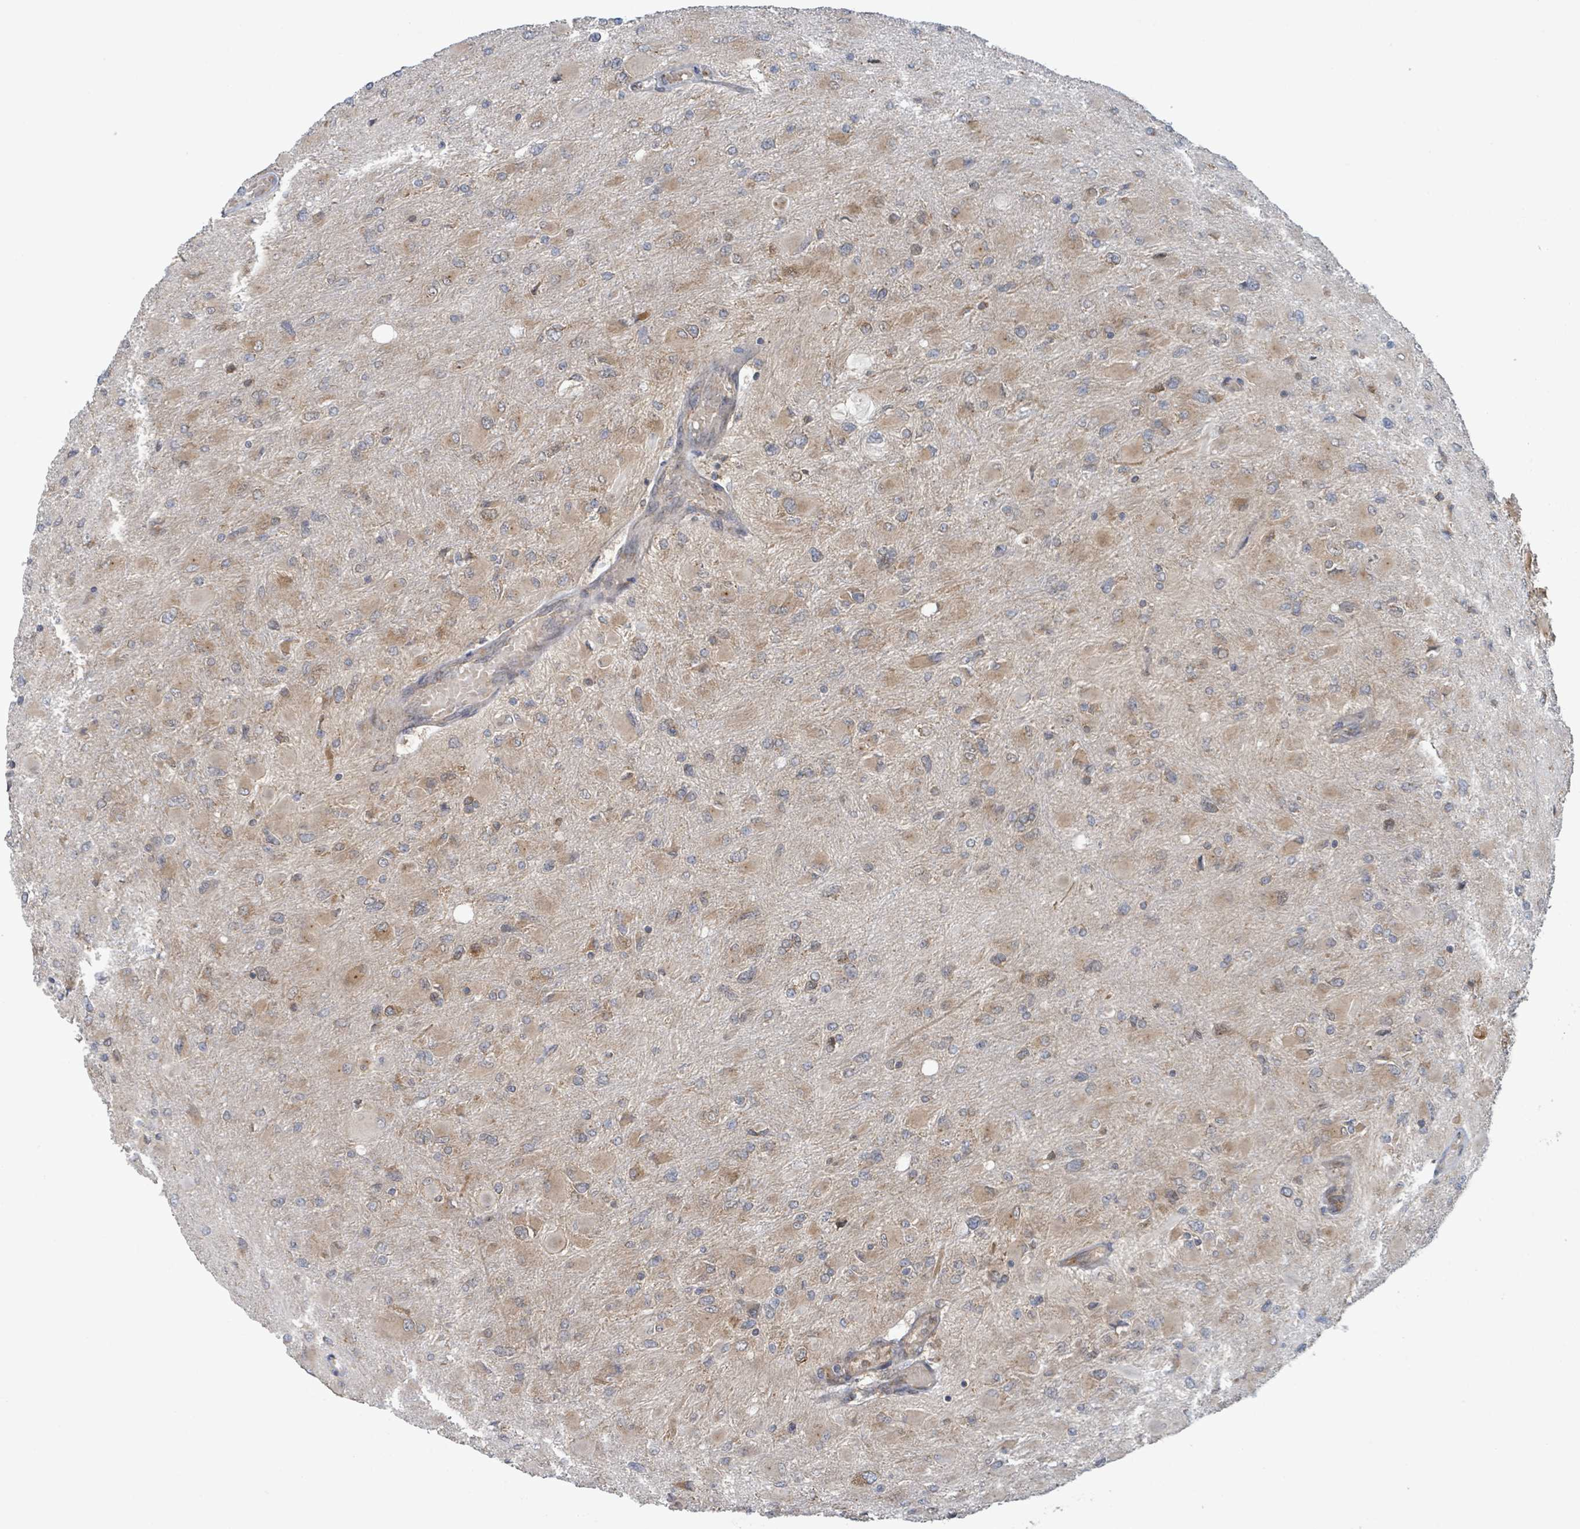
{"staining": {"intensity": "weak", "quantity": ">75%", "location": "cytoplasmic/membranous"}, "tissue": "glioma", "cell_type": "Tumor cells", "image_type": "cancer", "snomed": [{"axis": "morphology", "description": "Glioma, malignant, High grade"}, {"axis": "topography", "description": "Cerebral cortex"}], "caption": "Immunohistochemistry (IHC) photomicrograph of neoplastic tissue: malignant high-grade glioma stained using immunohistochemistry (IHC) shows low levels of weak protein expression localized specifically in the cytoplasmic/membranous of tumor cells, appearing as a cytoplasmic/membranous brown color.", "gene": "OR51E1", "patient": {"sex": "female", "age": 36}}